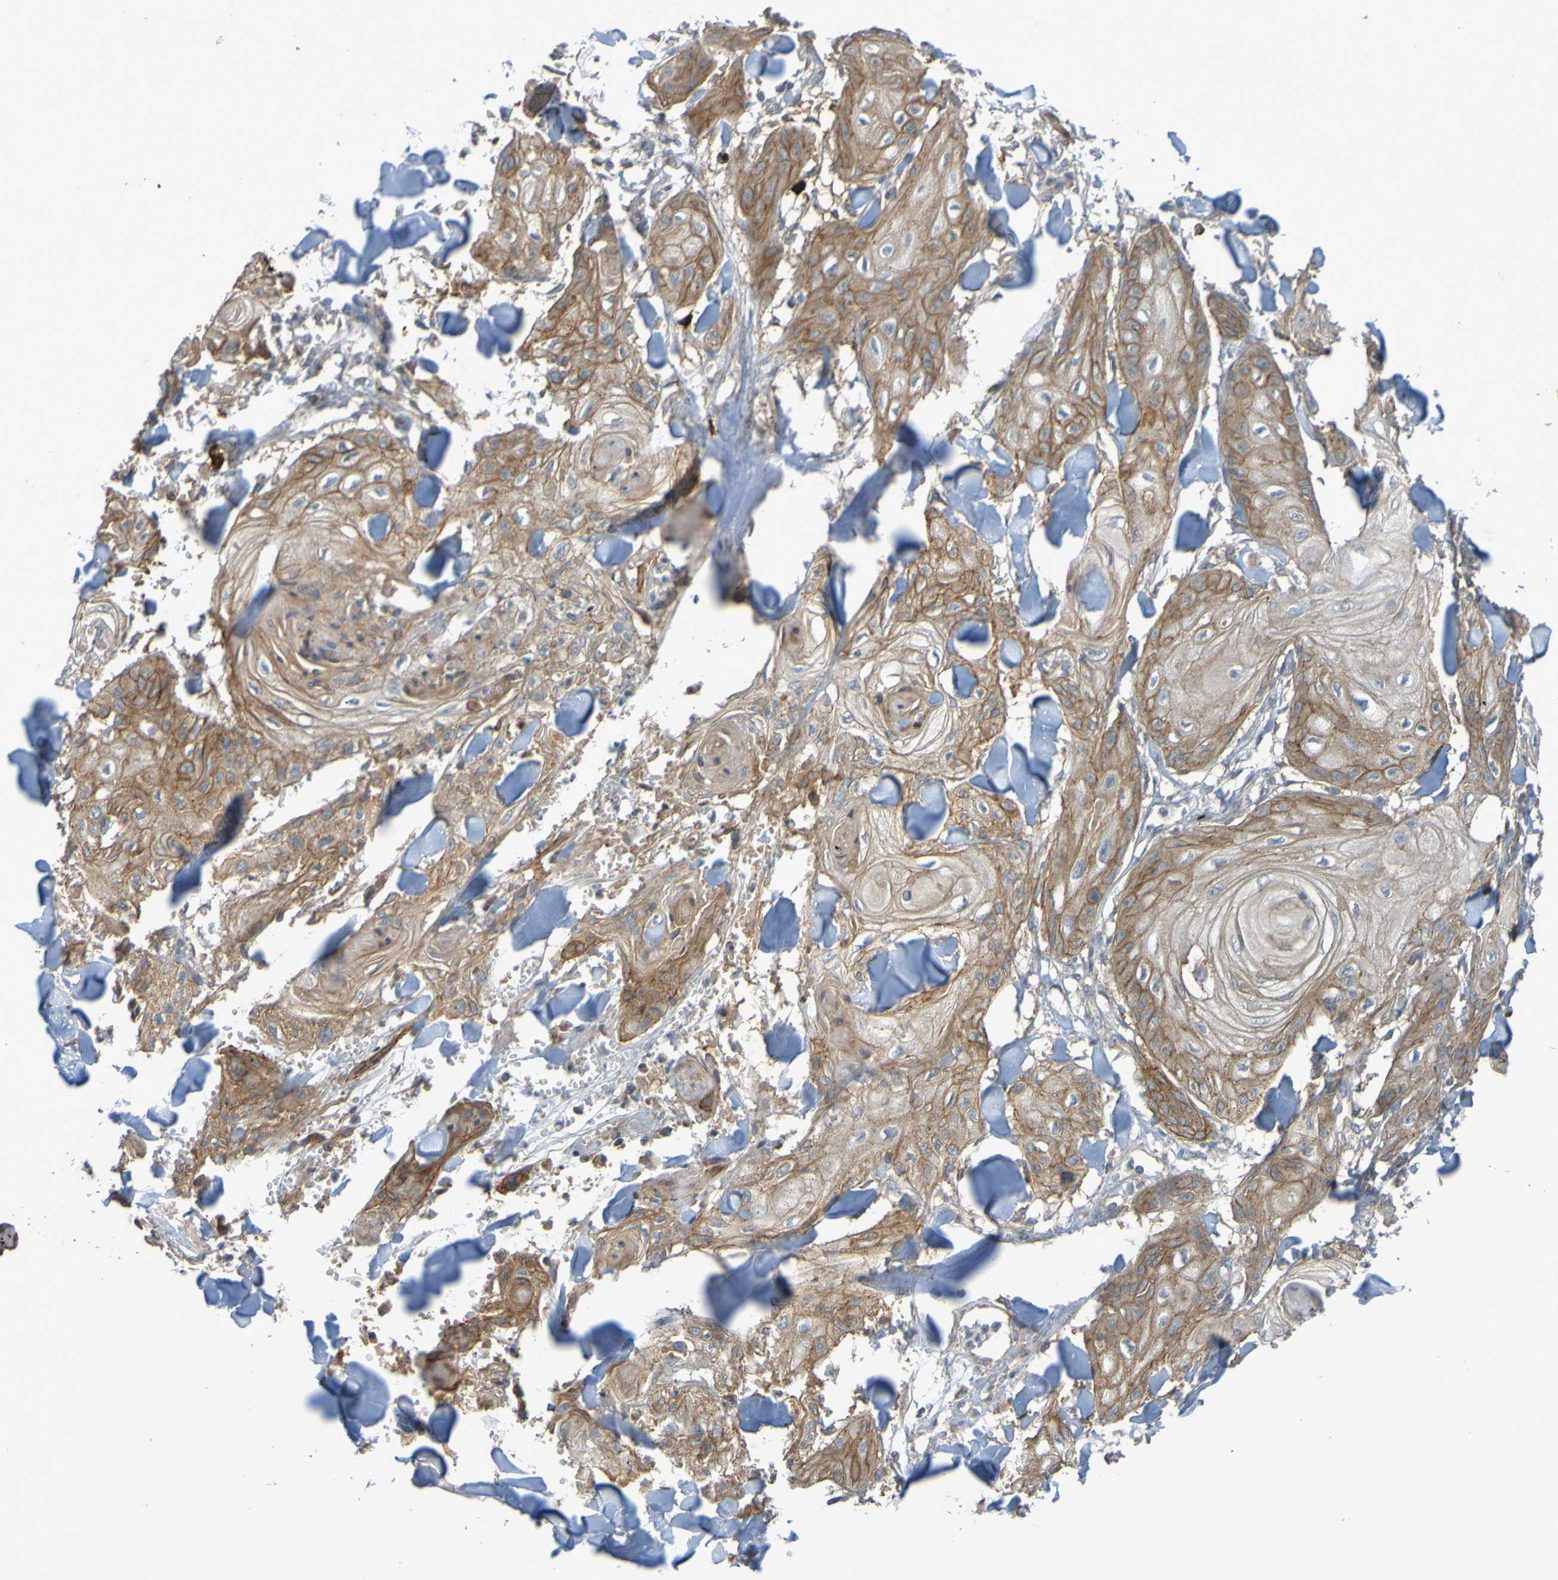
{"staining": {"intensity": "moderate", "quantity": ">75%", "location": "cytoplasmic/membranous"}, "tissue": "skin cancer", "cell_type": "Tumor cells", "image_type": "cancer", "snomed": [{"axis": "morphology", "description": "Squamous cell carcinoma, NOS"}, {"axis": "topography", "description": "Skin"}], "caption": "Human skin cancer stained for a protein (brown) reveals moderate cytoplasmic/membranous positive staining in approximately >75% of tumor cells.", "gene": "B3GAT2", "patient": {"sex": "male", "age": 74}}